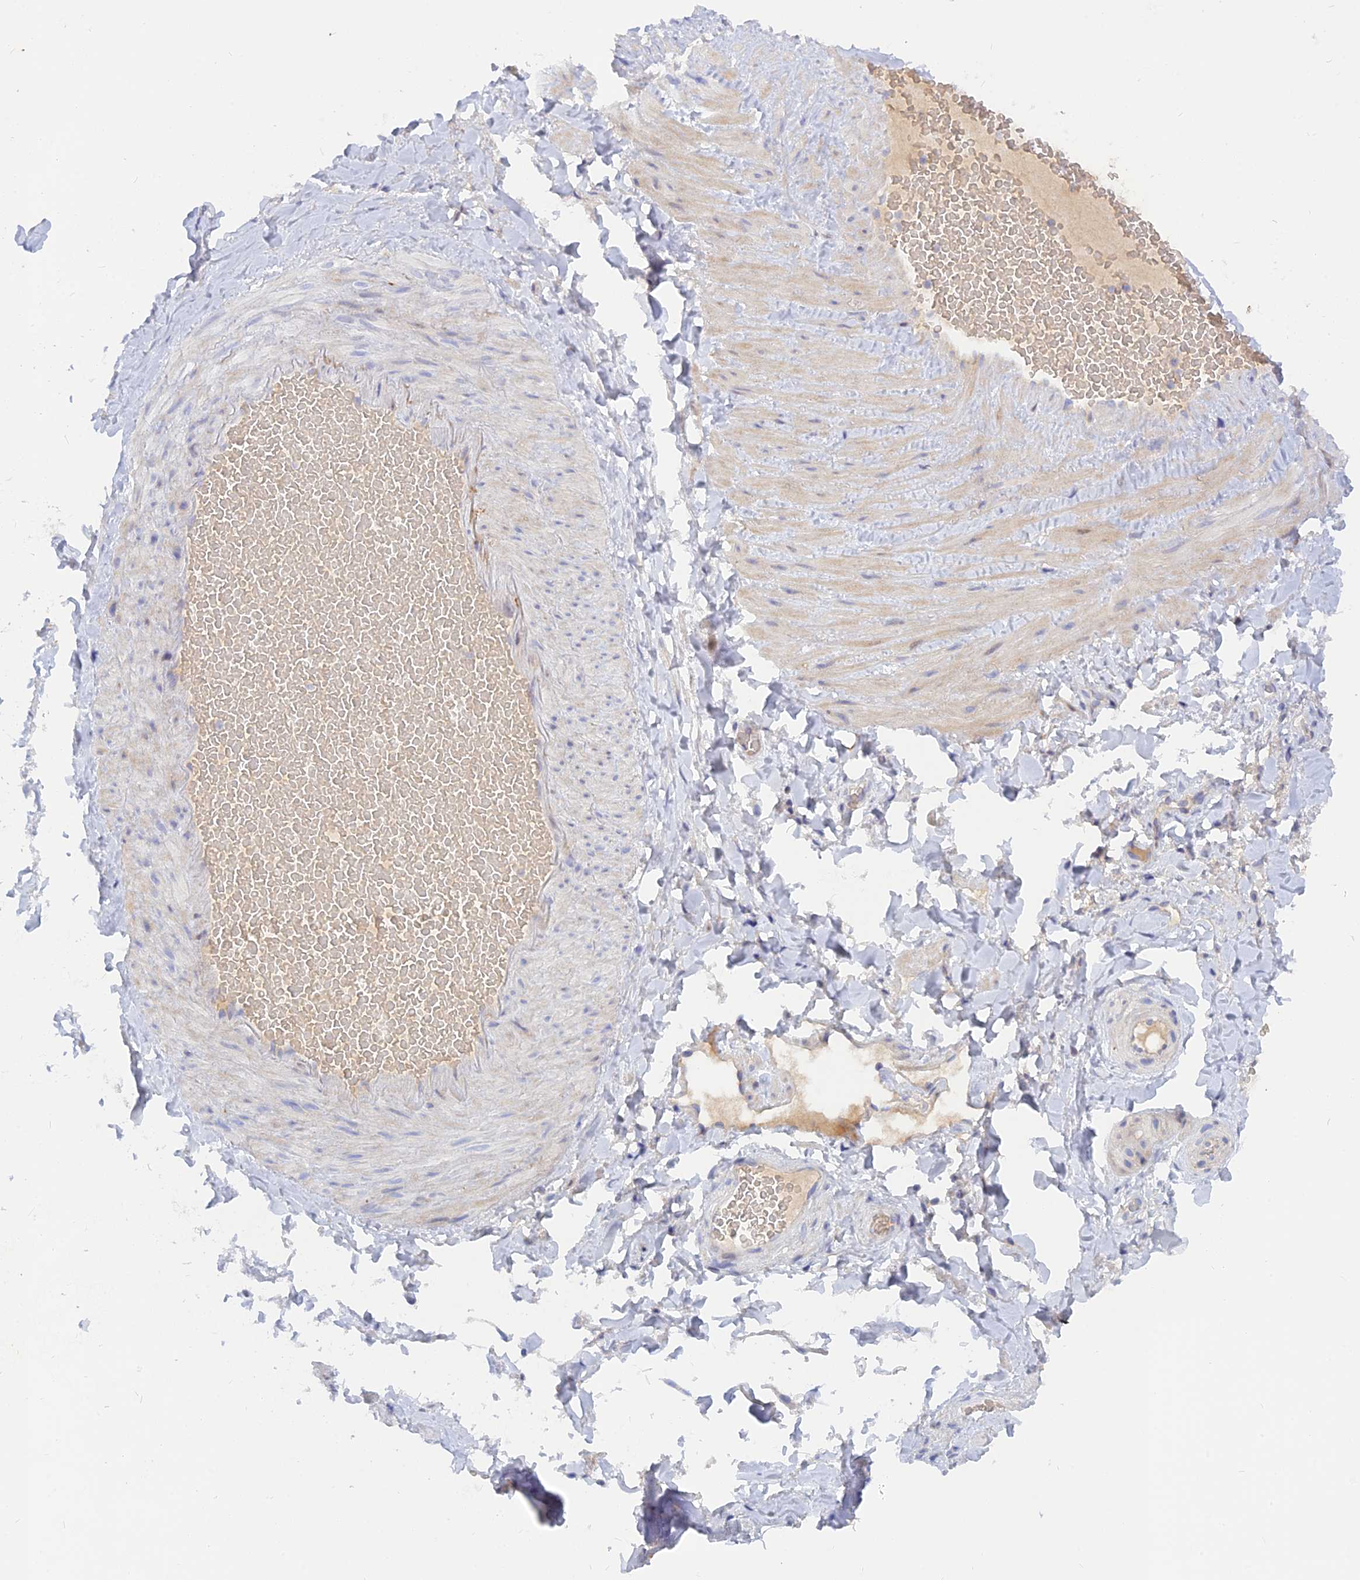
{"staining": {"intensity": "weak", "quantity": ">75%", "location": "cytoplasmic/membranous"}, "tissue": "adipose tissue", "cell_type": "Adipocytes", "image_type": "normal", "snomed": [{"axis": "morphology", "description": "Normal tissue, NOS"}, {"axis": "topography", "description": "Soft tissue"}, {"axis": "topography", "description": "Vascular tissue"}], "caption": "Immunohistochemistry image of benign adipose tissue: adipose tissue stained using immunohistochemistry displays low levels of weak protein expression localized specifically in the cytoplasmic/membranous of adipocytes, appearing as a cytoplasmic/membranous brown color.", "gene": "CACNA1B", "patient": {"sex": "male", "age": 54}}